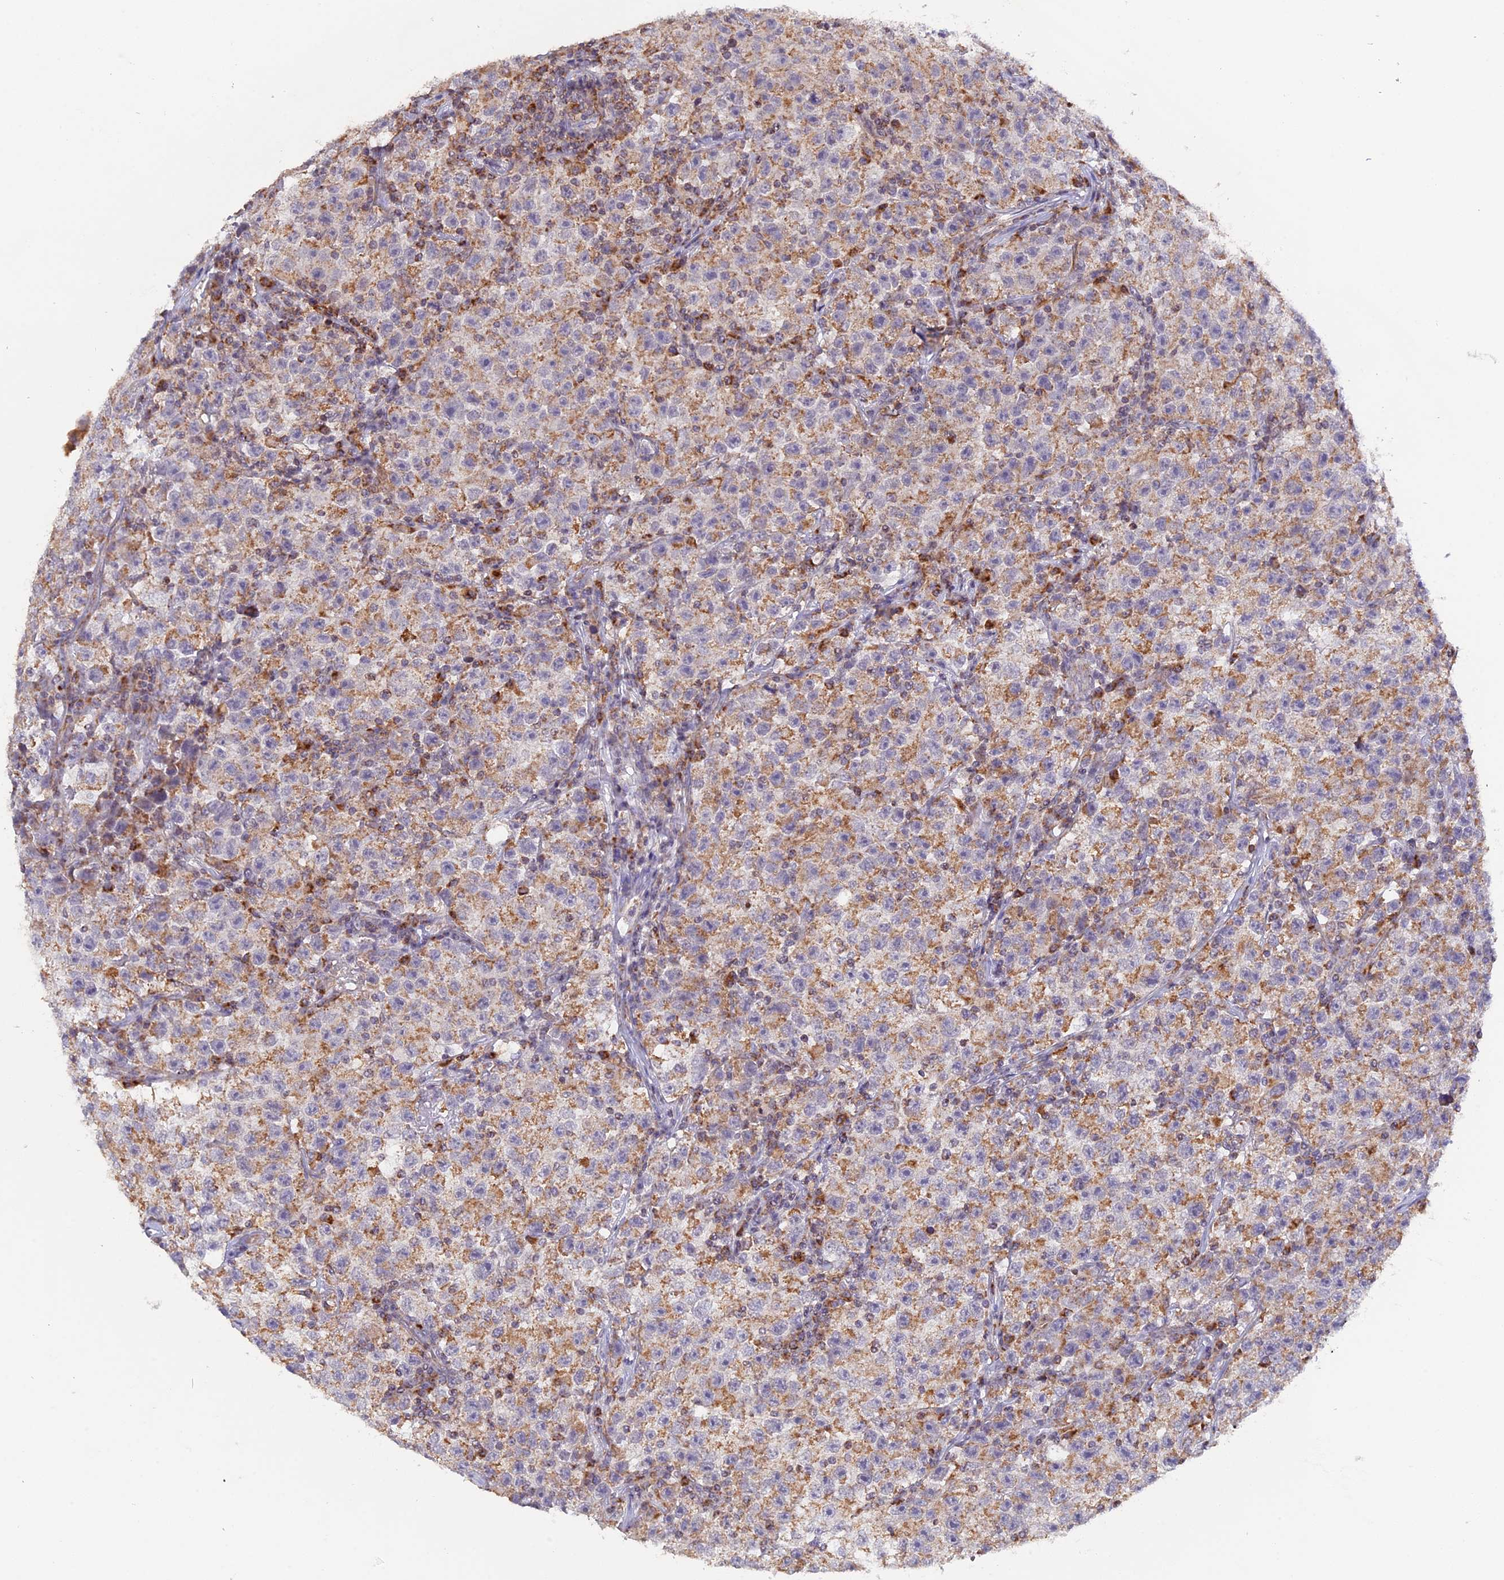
{"staining": {"intensity": "moderate", "quantity": "25%-75%", "location": "cytoplasmic/membranous"}, "tissue": "testis cancer", "cell_type": "Tumor cells", "image_type": "cancer", "snomed": [{"axis": "morphology", "description": "Seminoma, NOS"}, {"axis": "topography", "description": "Testis"}], "caption": "A brown stain highlights moderate cytoplasmic/membranous staining of a protein in human testis seminoma tumor cells.", "gene": "MPV17L", "patient": {"sex": "male", "age": 22}}